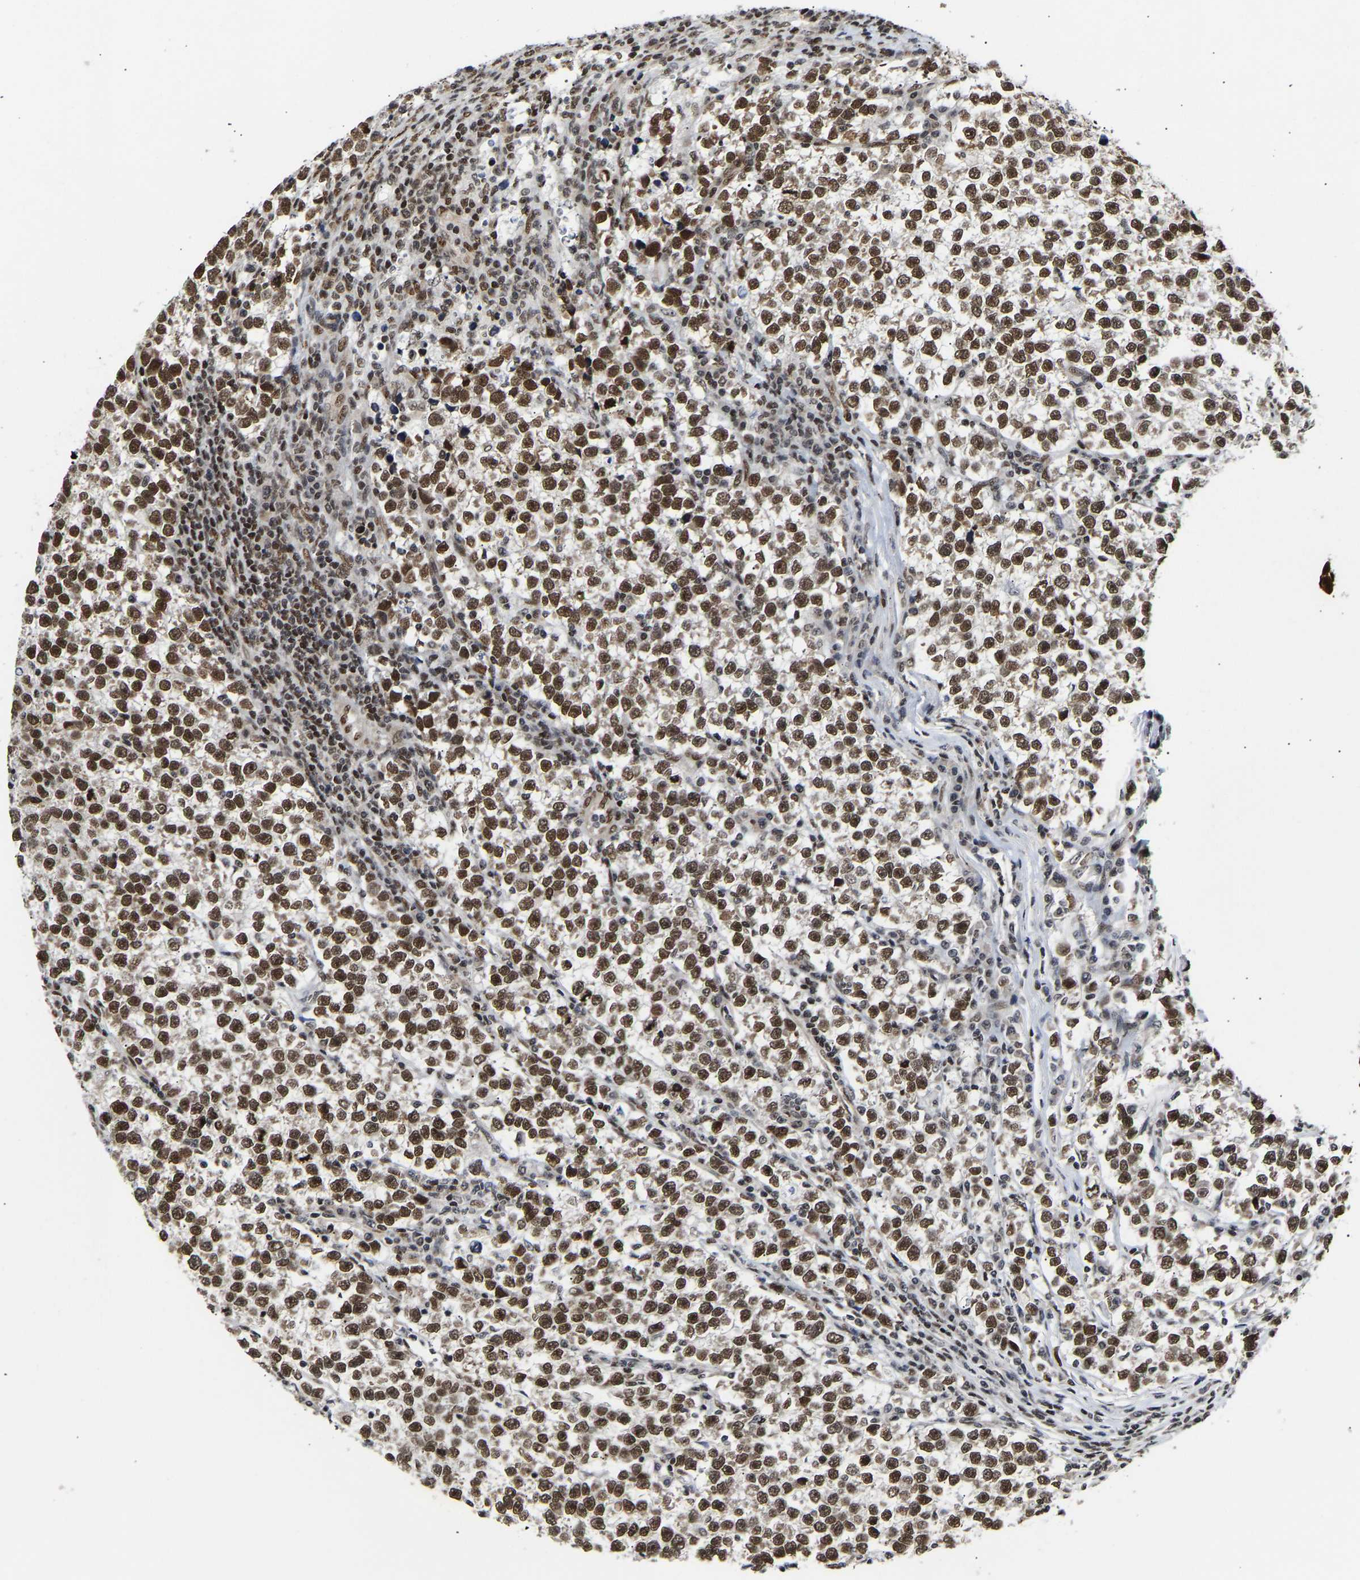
{"staining": {"intensity": "strong", "quantity": ">75%", "location": "nuclear"}, "tissue": "testis cancer", "cell_type": "Tumor cells", "image_type": "cancer", "snomed": [{"axis": "morphology", "description": "Normal tissue, NOS"}, {"axis": "morphology", "description": "Seminoma, NOS"}, {"axis": "topography", "description": "Testis"}], "caption": "A brown stain labels strong nuclear expression of a protein in testis cancer tumor cells.", "gene": "PSIP1", "patient": {"sex": "male", "age": 43}}